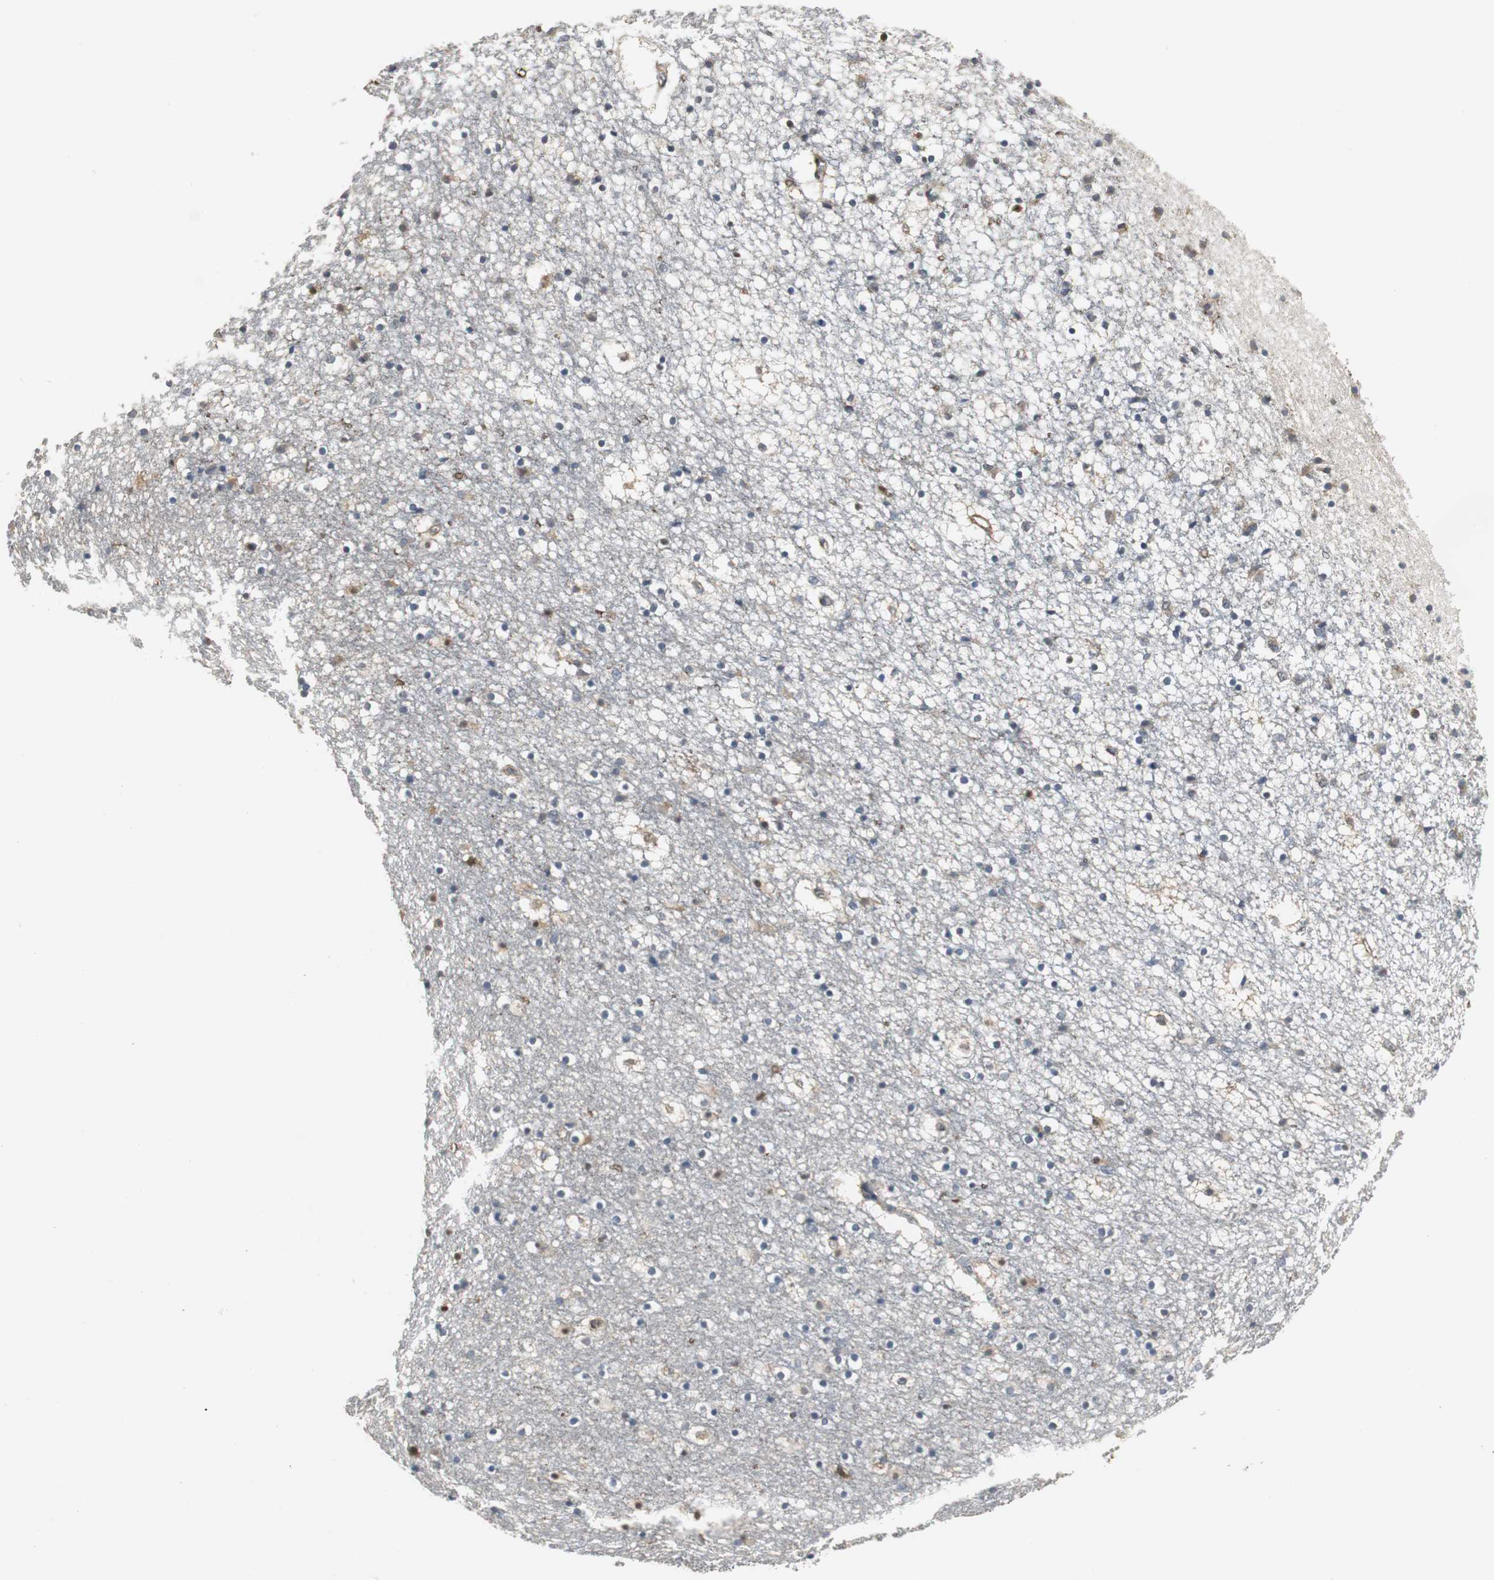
{"staining": {"intensity": "weak", "quantity": "25%-75%", "location": "cytoplasmic/membranous"}, "tissue": "caudate", "cell_type": "Glial cells", "image_type": "normal", "snomed": [{"axis": "morphology", "description": "Normal tissue, NOS"}, {"axis": "topography", "description": "Lateral ventricle wall"}], "caption": "DAB immunohistochemical staining of normal human caudate reveals weak cytoplasmic/membranous protein staining in about 25%-75% of glial cells.", "gene": "JTB", "patient": {"sex": "male", "age": 45}}